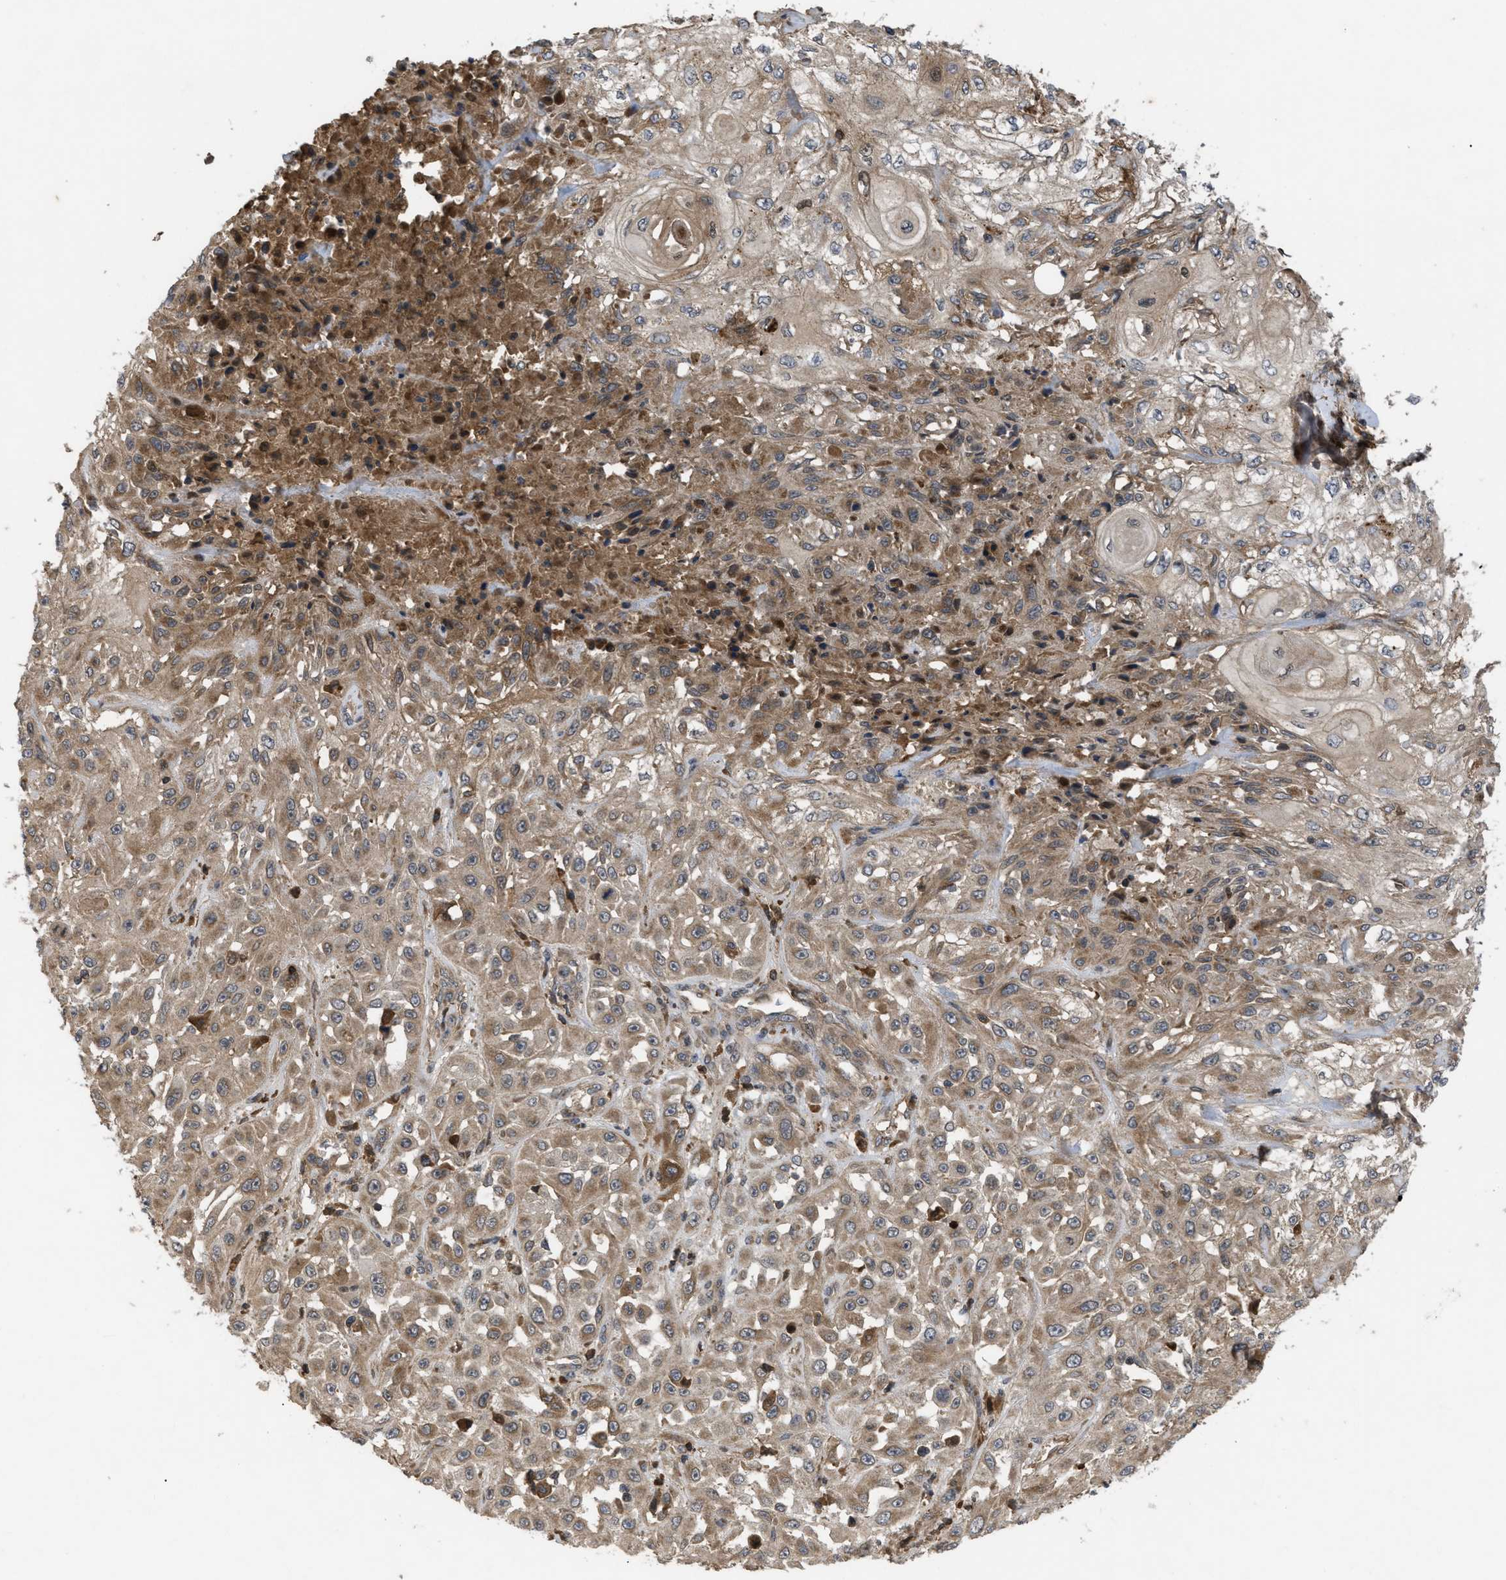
{"staining": {"intensity": "moderate", "quantity": ">75%", "location": "cytoplasmic/membranous"}, "tissue": "skin cancer", "cell_type": "Tumor cells", "image_type": "cancer", "snomed": [{"axis": "morphology", "description": "Squamous cell carcinoma, NOS"}, {"axis": "morphology", "description": "Squamous cell carcinoma, metastatic, NOS"}, {"axis": "topography", "description": "Skin"}, {"axis": "topography", "description": "Lymph node"}], "caption": "Protein staining of skin squamous cell carcinoma tissue displays moderate cytoplasmic/membranous staining in about >75% of tumor cells. The staining was performed using DAB to visualize the protein expression in brown, while the nuclei were stained in blue with hematoxylin (Magnification: 20x).", "gene": "RAB2A", "patient": {"sex": "male", "age": 75}}